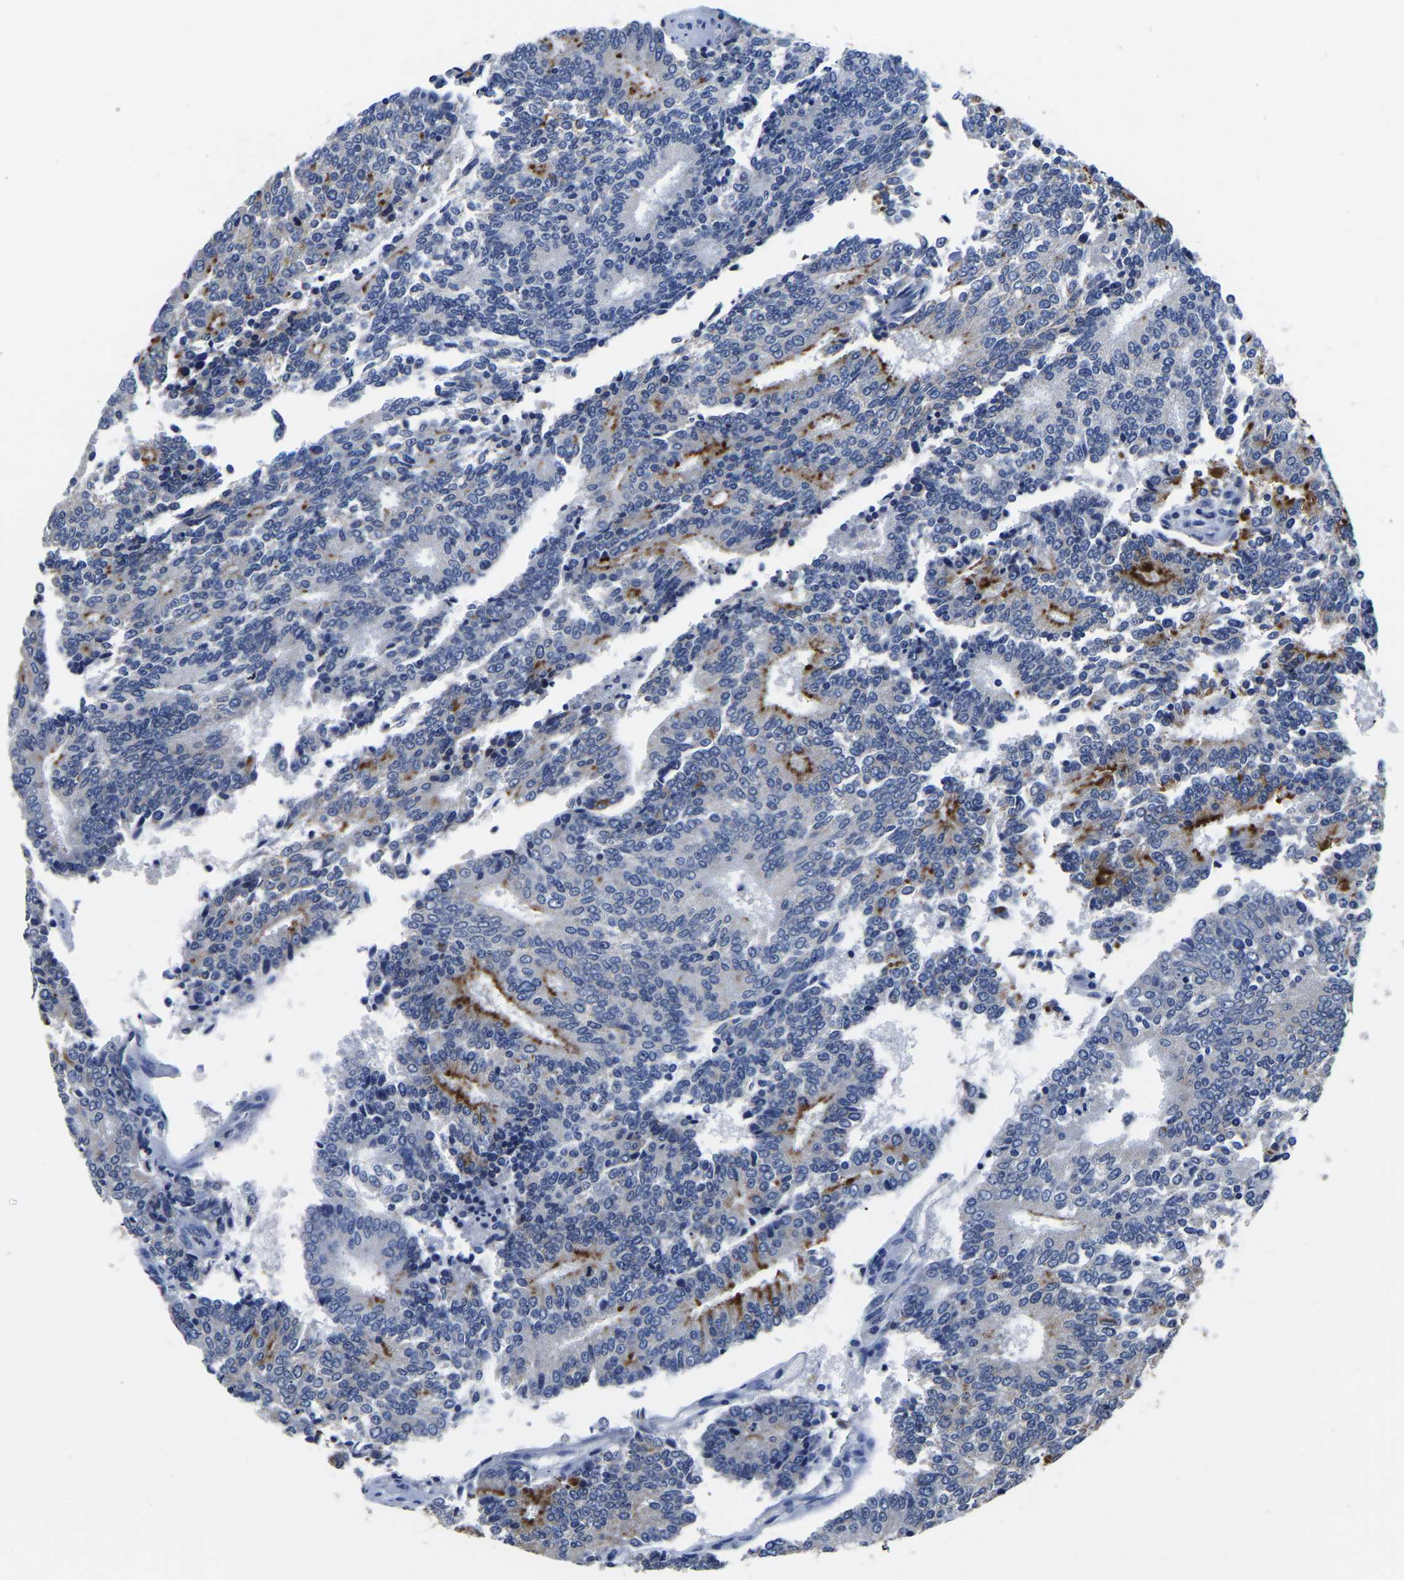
{"staining": {"intensity": "strong", "quantity": "<25%", "location": "cytoplasmic/membranous"}, "tissue": "prostate cancer", "cell_type": "Tumor cells", "image_type": "cancer", "snomed": [{"axis": "morphology", "description": "Normal tissue, NOS"}, {"axis": "morphology", "description": "Adenocarcinoma, High grade"}, {"axis": "topography", "description": "Prostate"}, {"axis": "topography", "description": "Seminal veicle"}], "caption": "A histopathology image of prostate cancer stained for a protein displays strong cytoplasmic/membranous brown staining in tumor cells.", "gene": "FGD5", "patient": {"sex": "male", "age": 55}}